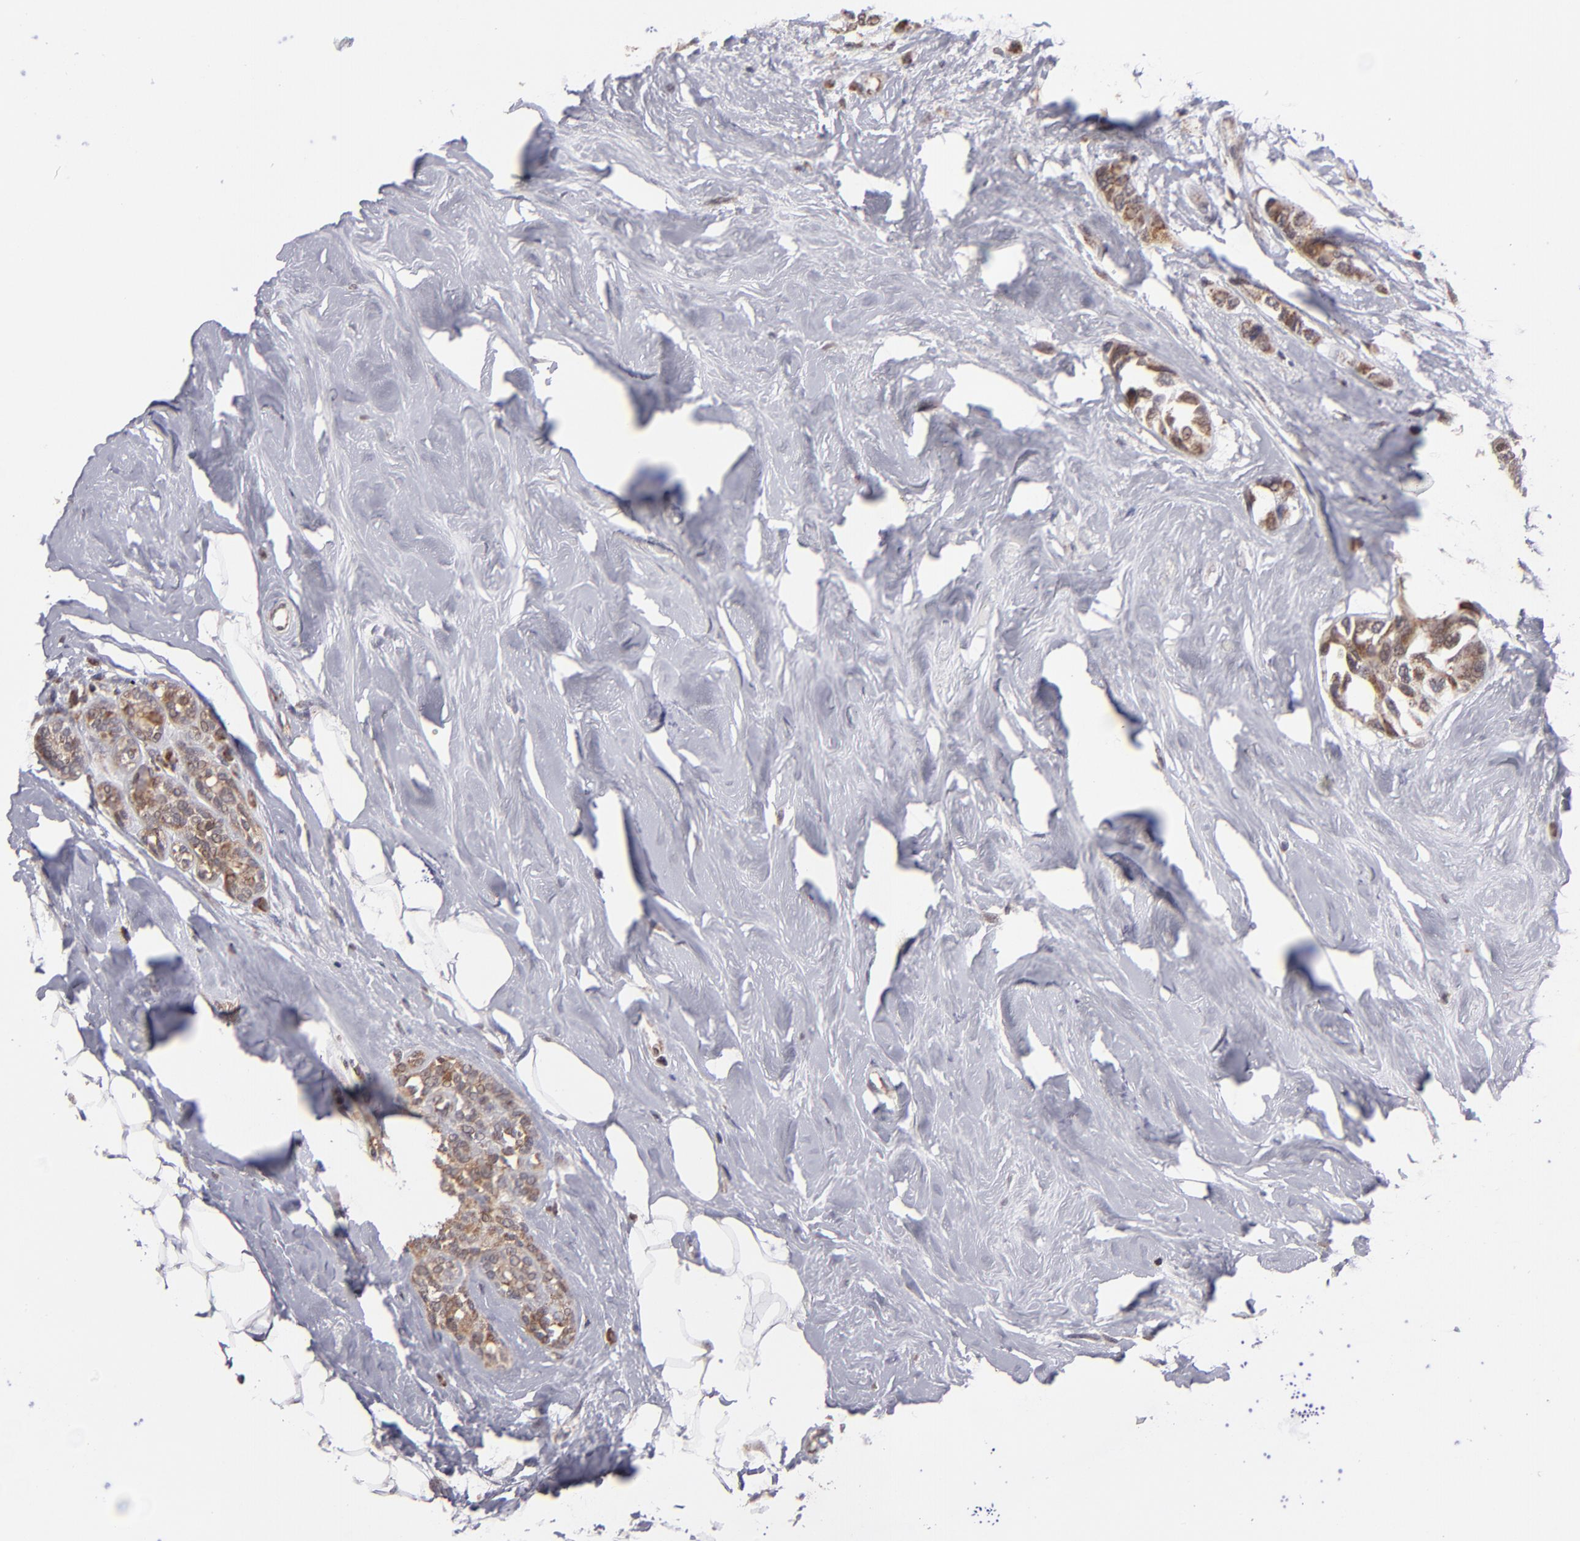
{"staining": {"intensity": "moderate", "quantity": ">75%", "location": "cytoplasmic/membranous"}, "tissue": "breast cancer", "cell_type": "Tumor cells", "image_type": "cancer", "snomed": [{"axis": "morphology", "description": "Duct carcinoma"}, {"axis": "topography", "description": "Breast"}], "caption": "Human breast invasive ductal carcinoma stained with a protein marker exhibits moderate staining in tumor cells.", "gene": "SLC15A1", "patient": {"sex": "female", "age": 51}}